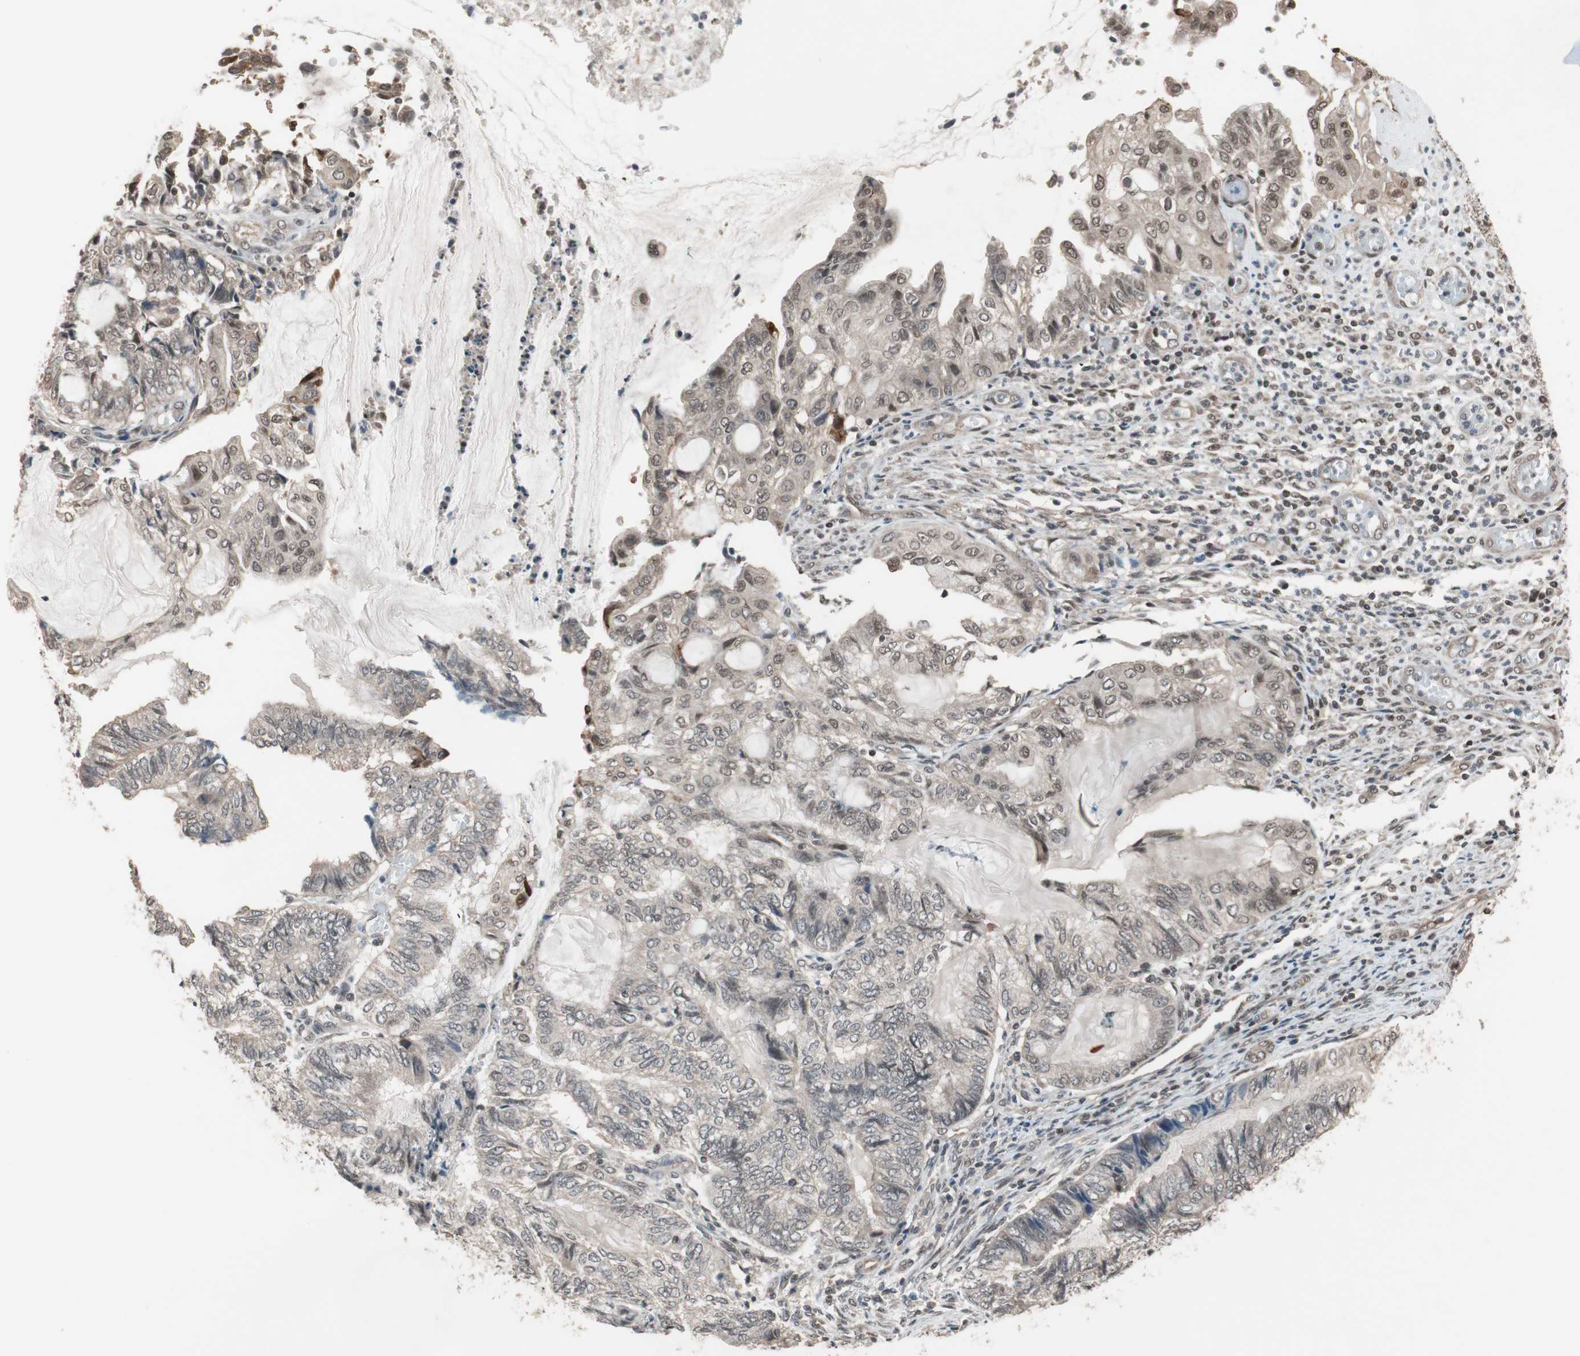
{"staining": {"intensity": "weak", "quantity": "<25%", "location": "nuclear"}, "tissue": "endometrial cancer", "cell_type": "Tumor cells", "image_type": "cancer", "snomed": [{"axis": "morphology", "description": "Adenocarcinoma, NOS"}, {"axis": "topography", "description": "Uterus"}, {"axis": "topography", "description": "Endometrium"}], "caption": "An image of human adenocarcinoma (endometrial) is negative for staining in tumor cells.", "gene": "DRAP1", "patient": {"sex": "female", "age": 70}}